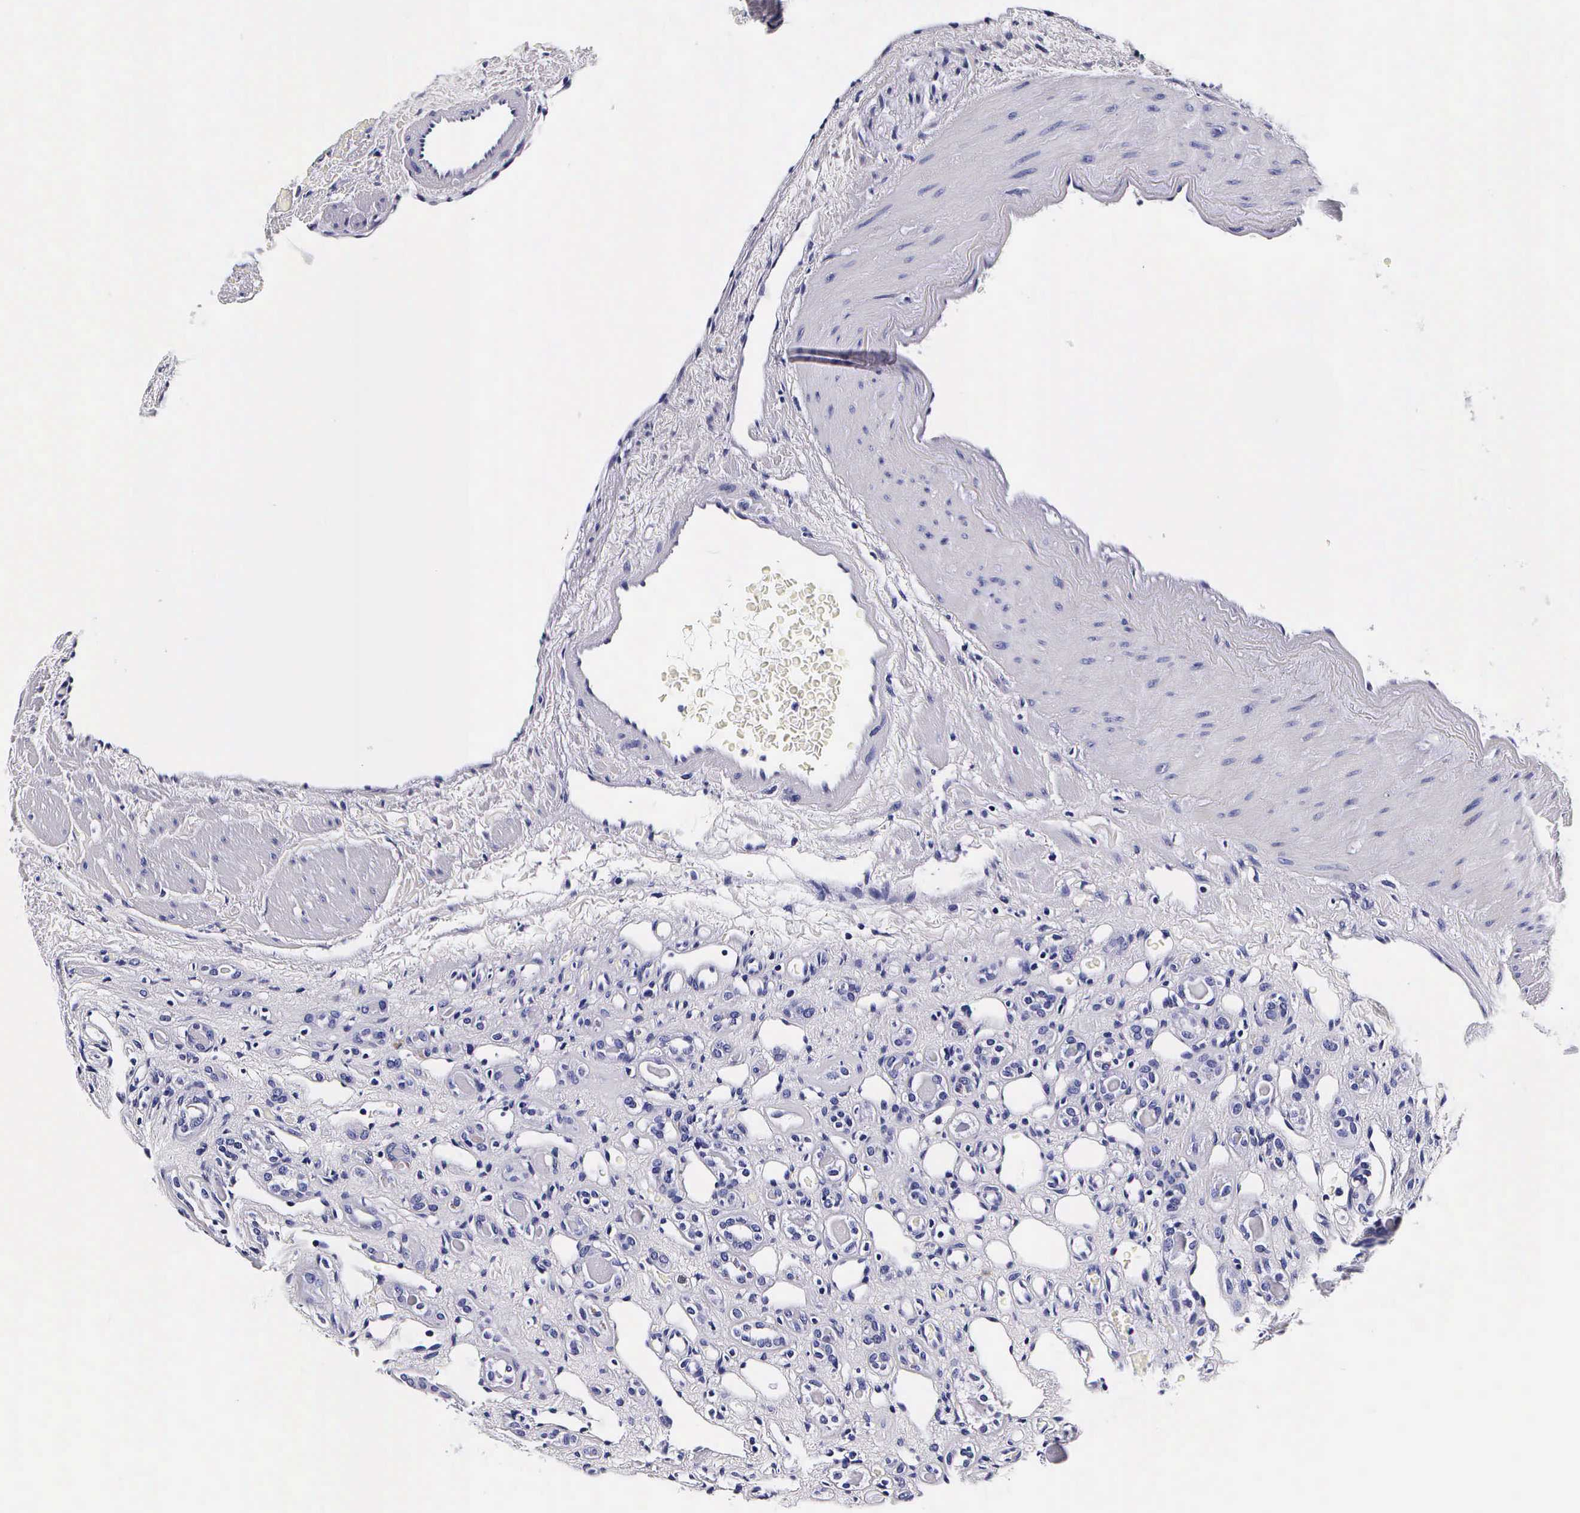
{"staining": {"intensity": "negative", "quantity": "none", "location": "none"}, "tissue": "renal cancer", "cell_type": "Tumor cells", "image_type": "cancer", "snomed": [{"axis": "morphology", "description": "Adenocarcinoma, NOS"}, {"axis": "topography", "description": "Kidney"}], "caption": "Tumor cells show no significant protein expression in renal cancer (adenocarcinoma).", "gene": "IAPP", "patient": {"sex": "female", "age": 60}}